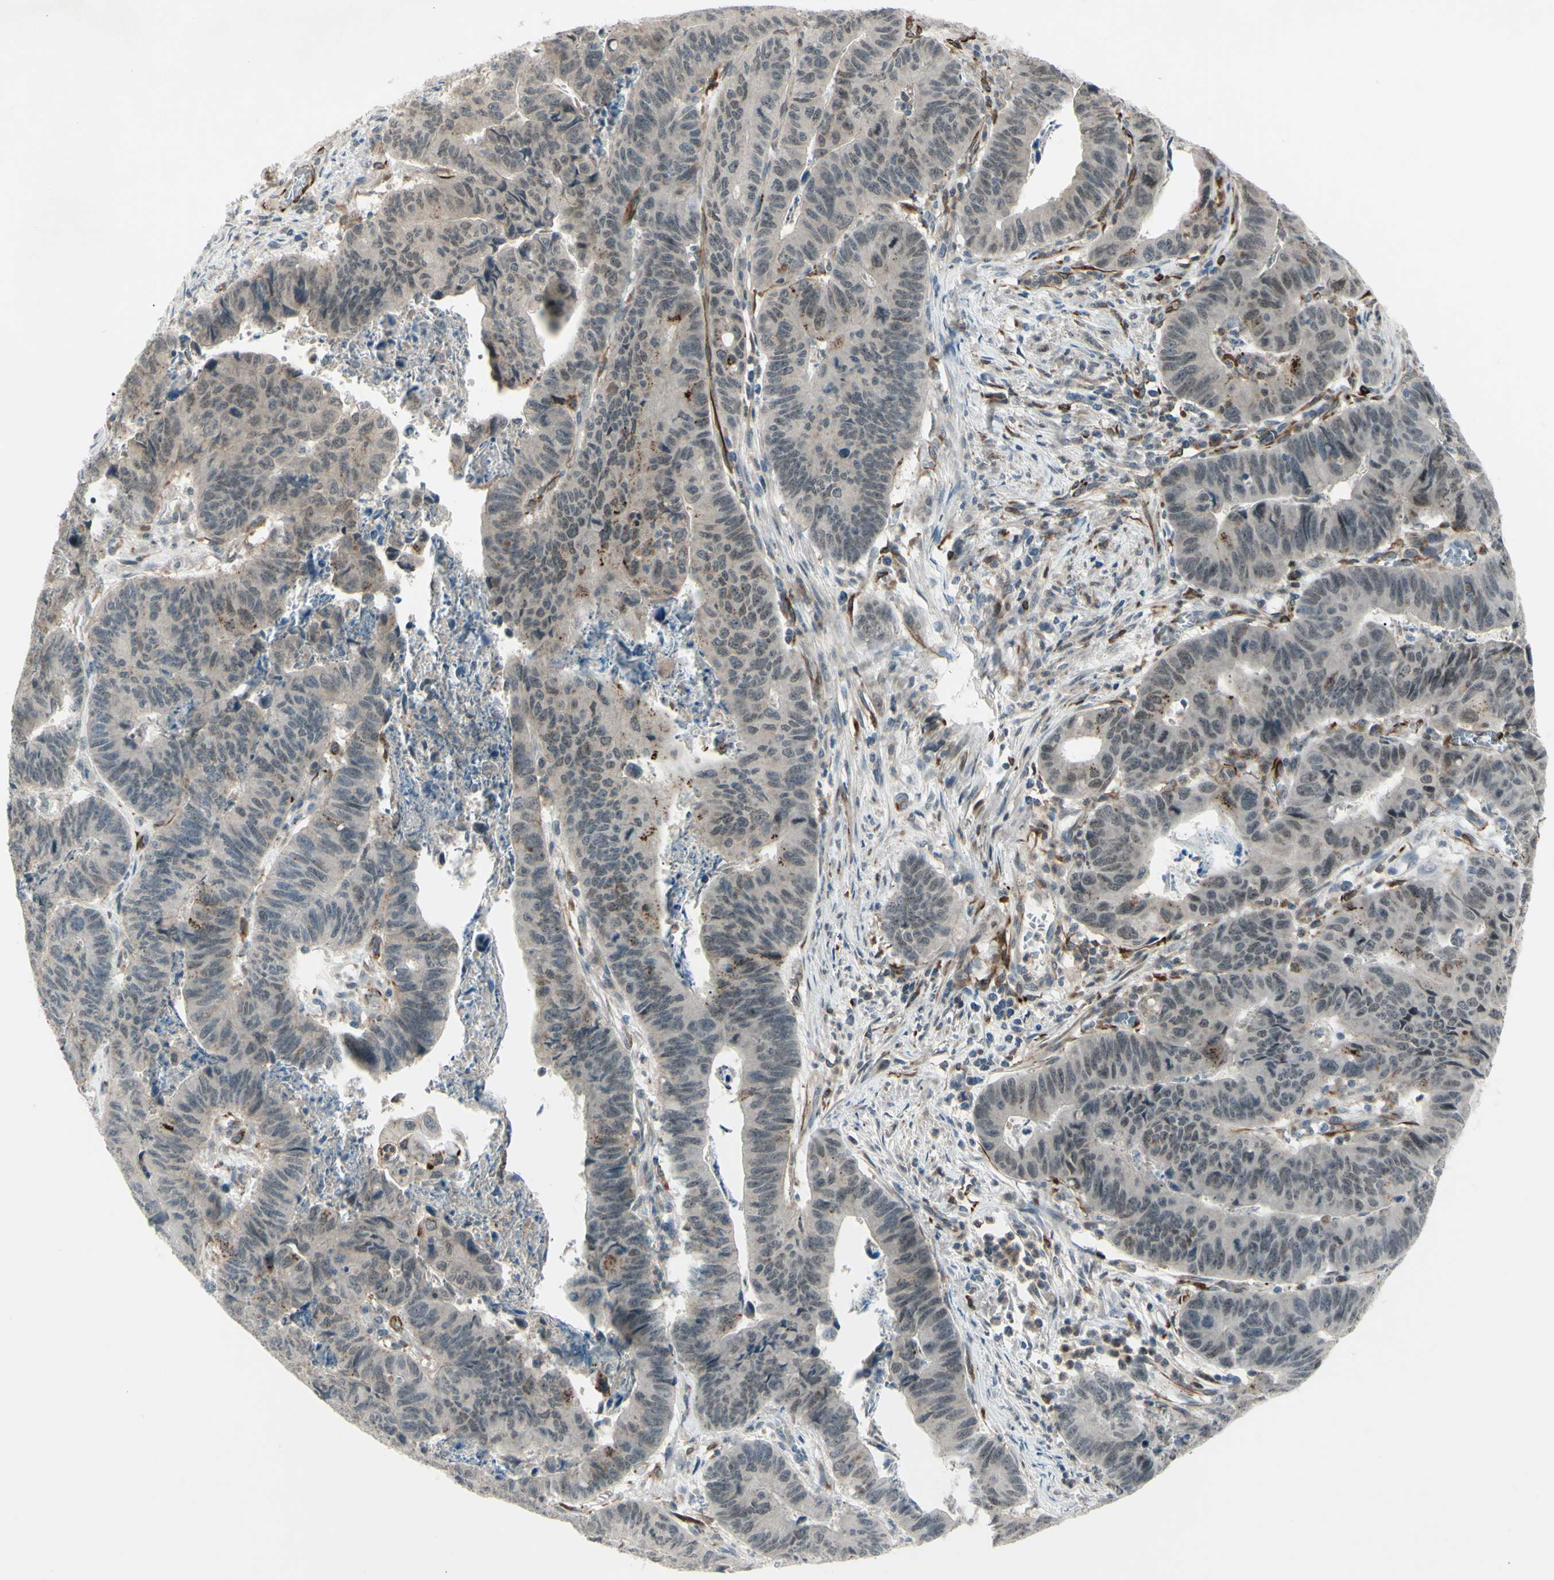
{"staining": {"intensity": "weak", "quantity": ">75%", "location": "cytoplasmic/membranous"}, "tissue": "stomach cancer", "cell_type": "Tumor cells", "image_type": "cancer", "snomed": [{"axis": "morphology", "description": "Adenocarcinoma, NOS"}, {"axis": "topography", "description": "Stomach, lower"}], "caption": "Immunohistochemistry photomicrograph of adenocarcinoma (stomach) stained for a protein (brown), which demonstrates low levels of weak cytoplasmic/membranous expression in about >75% of tumor cells.", "gene": "FGFR2", "patient": {"sex": "male", "age": 77}}